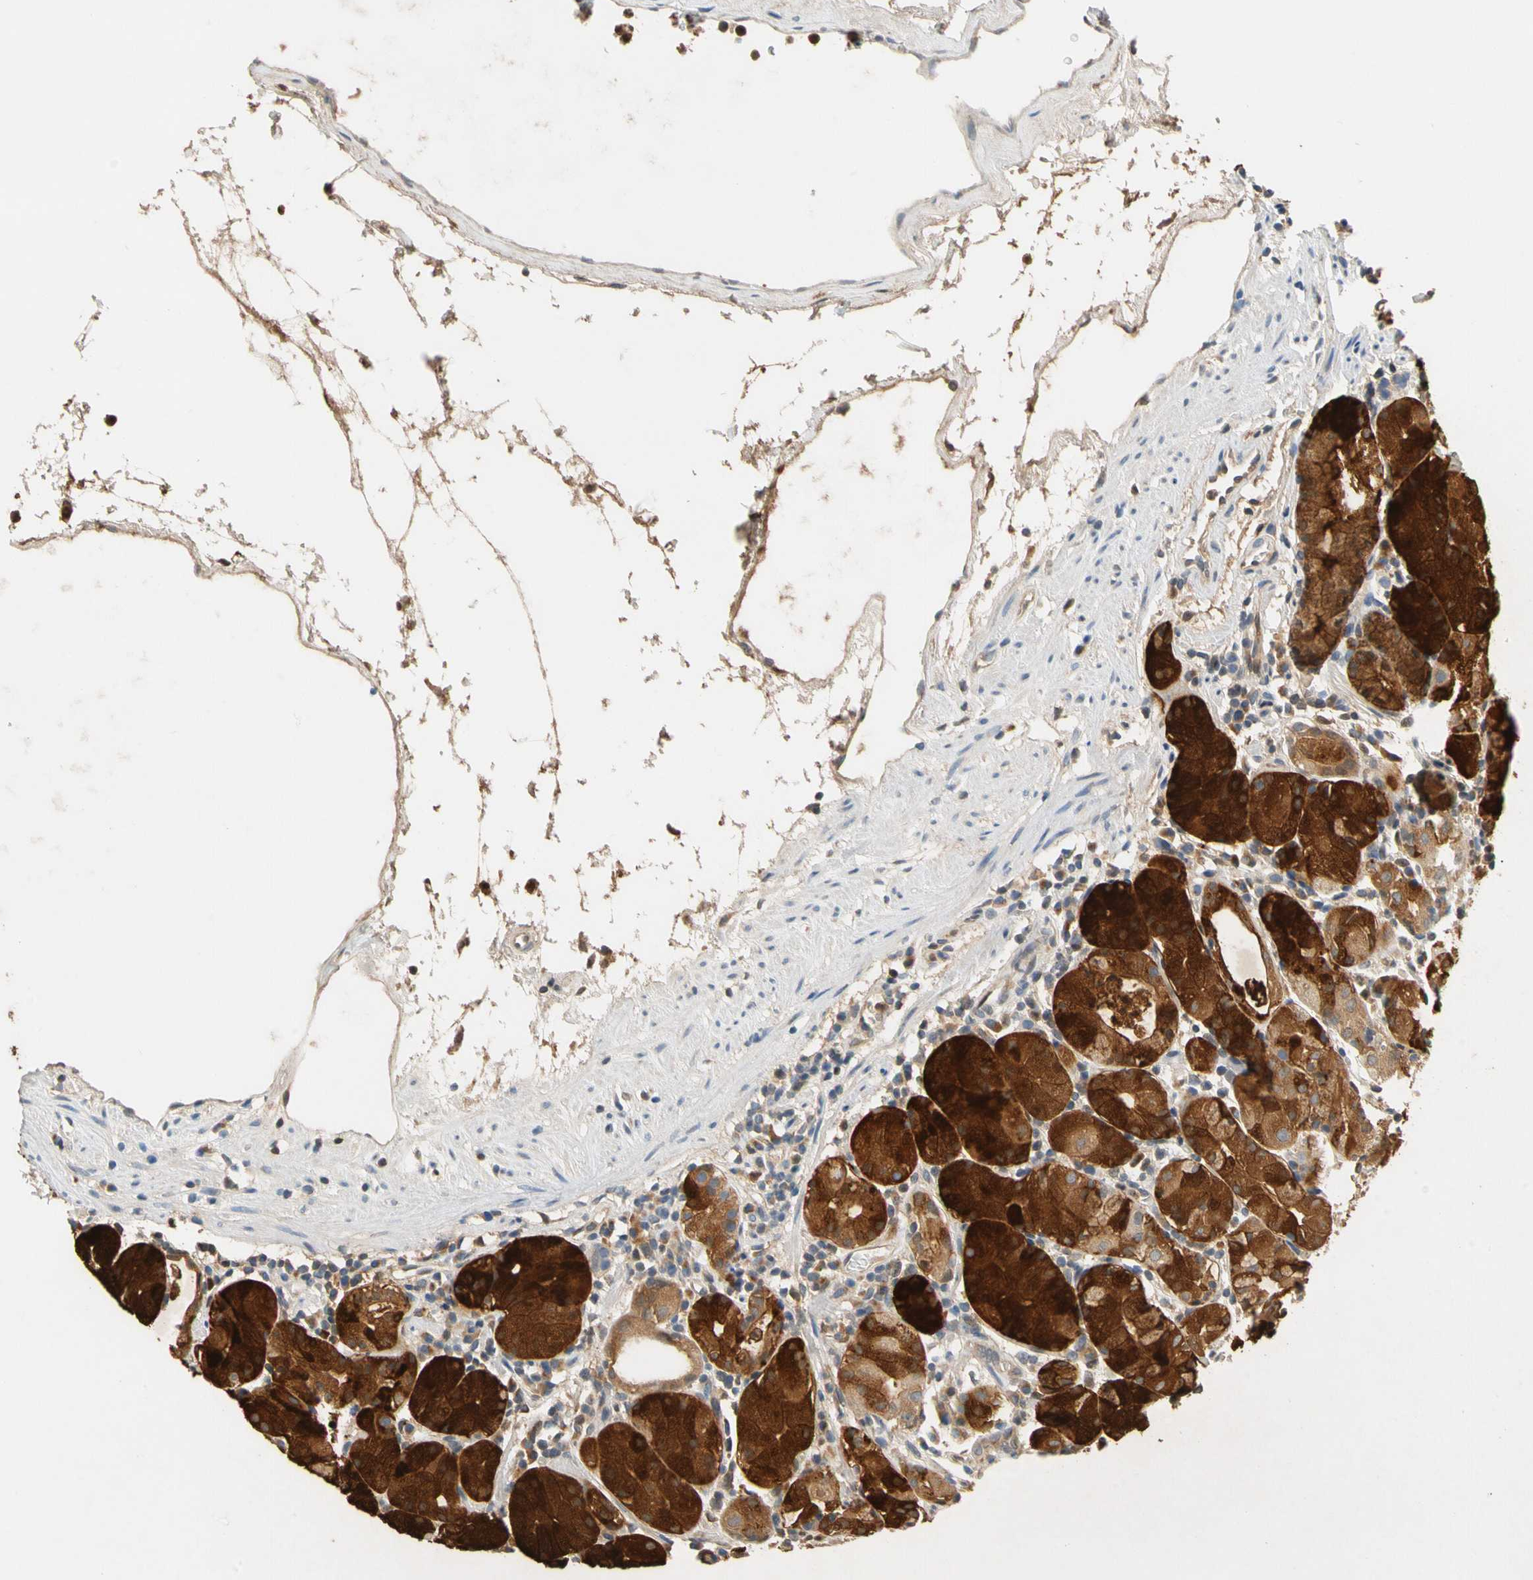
{"staining": {"intensity": "strong", "quantity": "25%-75%", "location": "cytoplasmic/membranous"}, "tissue": "stomach", "cell_type": "Glandular cells", "image_type": "normal", "snomed": [{"axis": "morphology", "description": "Normal tissue, NOS"}, {"axis": "topography", "description": "Stomach"}, {"axis": "topography", "description": "Stomach, lower"}], "caption": "DAB (3,3'-diaminobenzidine) immunohistochemical staining of normal stomach displays strong cytoplasmic/membranous protein expression in about 25%-75% of glandular cells. The protein is stained brown, and the nuclei are stained in blue (DAB IHC with brightfield microscopy, high magnification).", "gene": "GPSM2", "patient": {"sex": "female", "age": 75}}